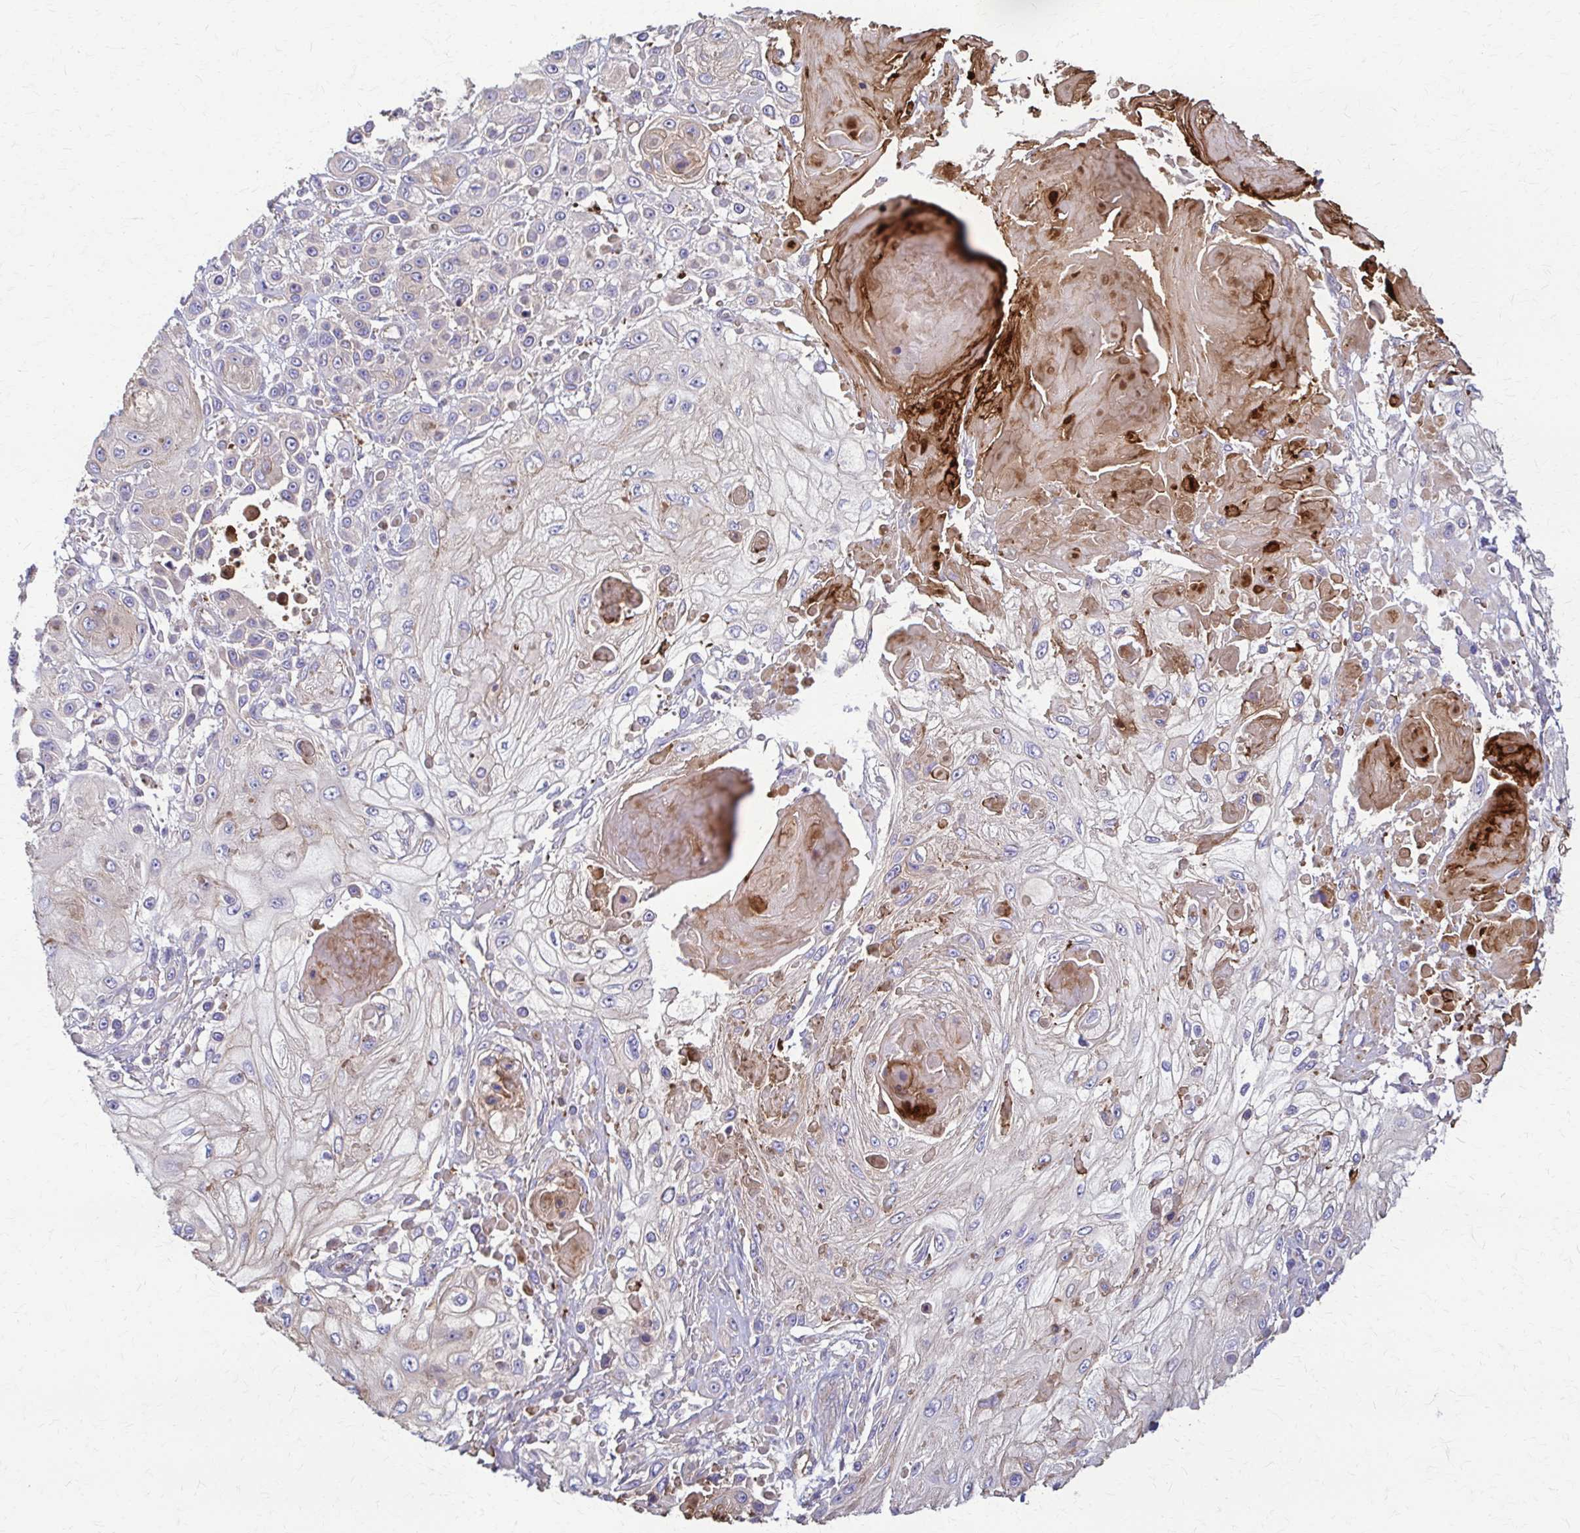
{"staining": {"intensity": "negative", "quantity": "none", "location": "none"}, "tissue": "skin cancer", "cell_type": "Tumor cells", "image_type": "cancer", "snomed": [{"axis": "morphology", "description": "Squamous cell carcinoma, NOS"}, {"axis": "topography", "description": "Skin"}], "caption": "DAB immunohistochemical staining of human skin squamous cell carcinoma shows no significant positivity in tumor cells.", "gene": "DSP", "patient": {"sex": "male", "age": 67}}